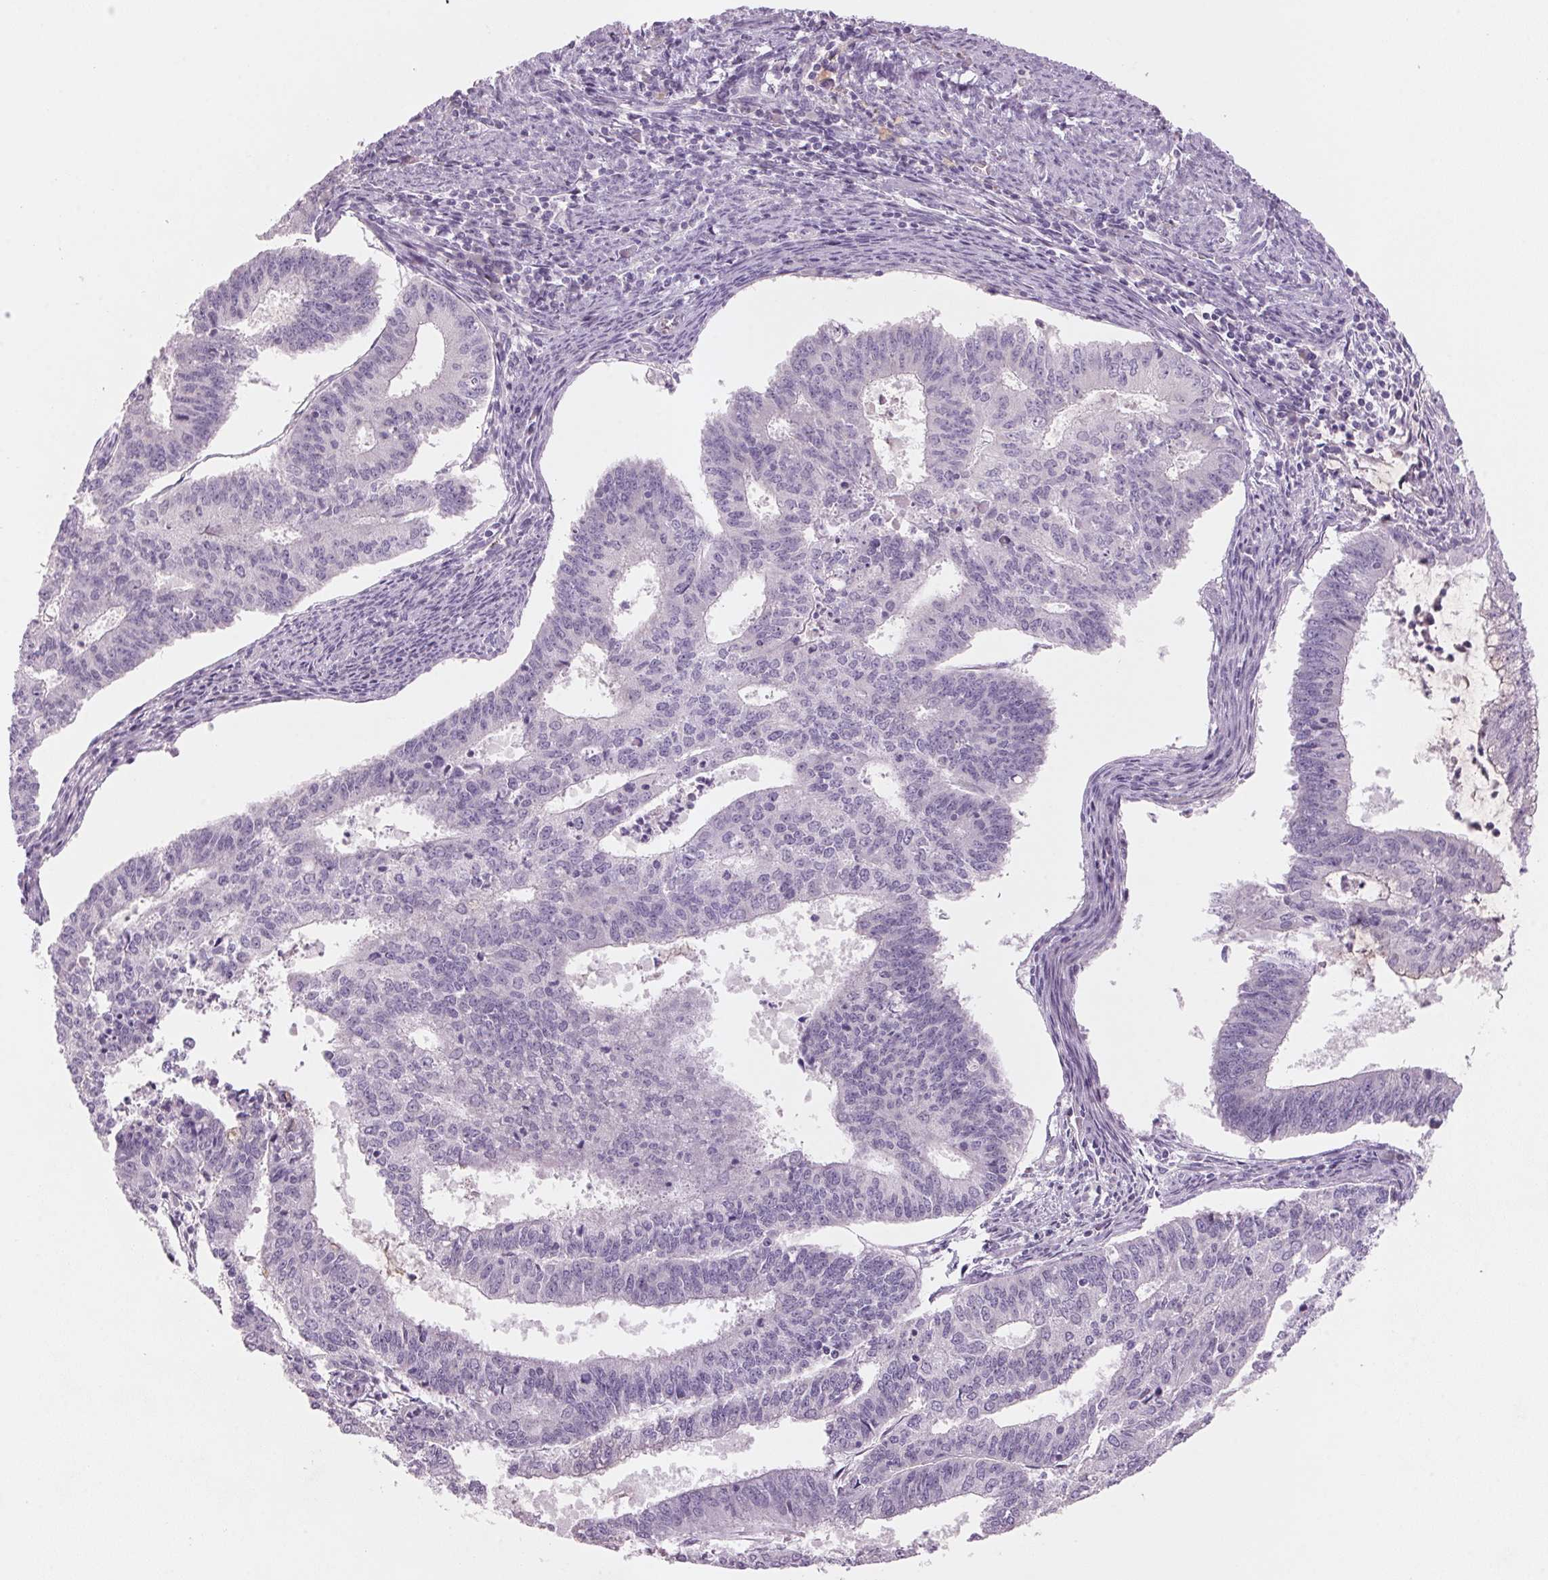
{"staining": {"intensity": "negative", "quantity": "none", "location": "none"}, "tissue": "endometrial cancer", "cell_type": "Tumor cells", "image_type": "cancer", "snomed": [{"axis": "morphology", "description": "Adenocarcinoma, NOS"}, {"axis": "topography", "description": "Endometrium"}], "caption": "Adenocarcinoma (endometrial) stained for a protein using immunohistochemistry exhibits no staining tumor cells.", "gene": "ADAM20", "patient": {"sex": "female", "age": 61}}